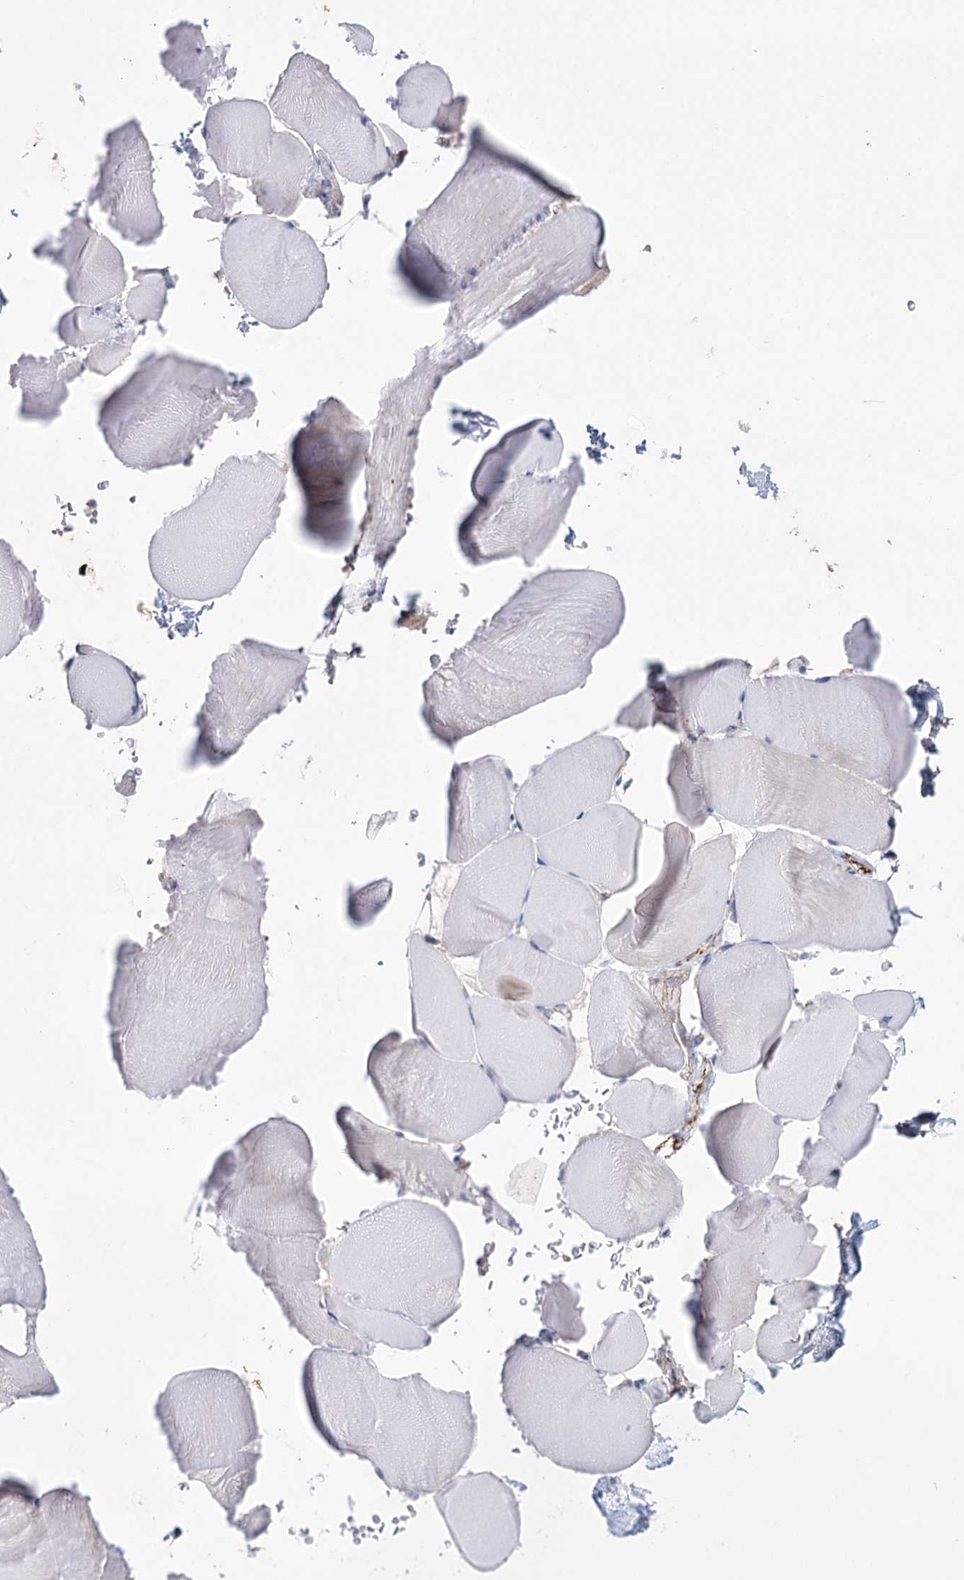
{"staining": {"intensity": "negative", "quantity": "none", "location": "none"}, "tissue": "skeletal muscle", "cell_type": "Myocytes", "image_type": "normal", "snomed": [{"axis": "morphology", "description": "Normal tissue, NOS"}, {"axis": "topography", "description": "Skeletal muscle"}, {"axis": "topography", "description": "Parathyroid gland"}], "caption": "Skeletal muscle stained for a protein using immunohistochemistry (IHC) demonstrates no staining myocytes.", "gene": "PKP4", "patient": {"sex": "female", "age": 37}}